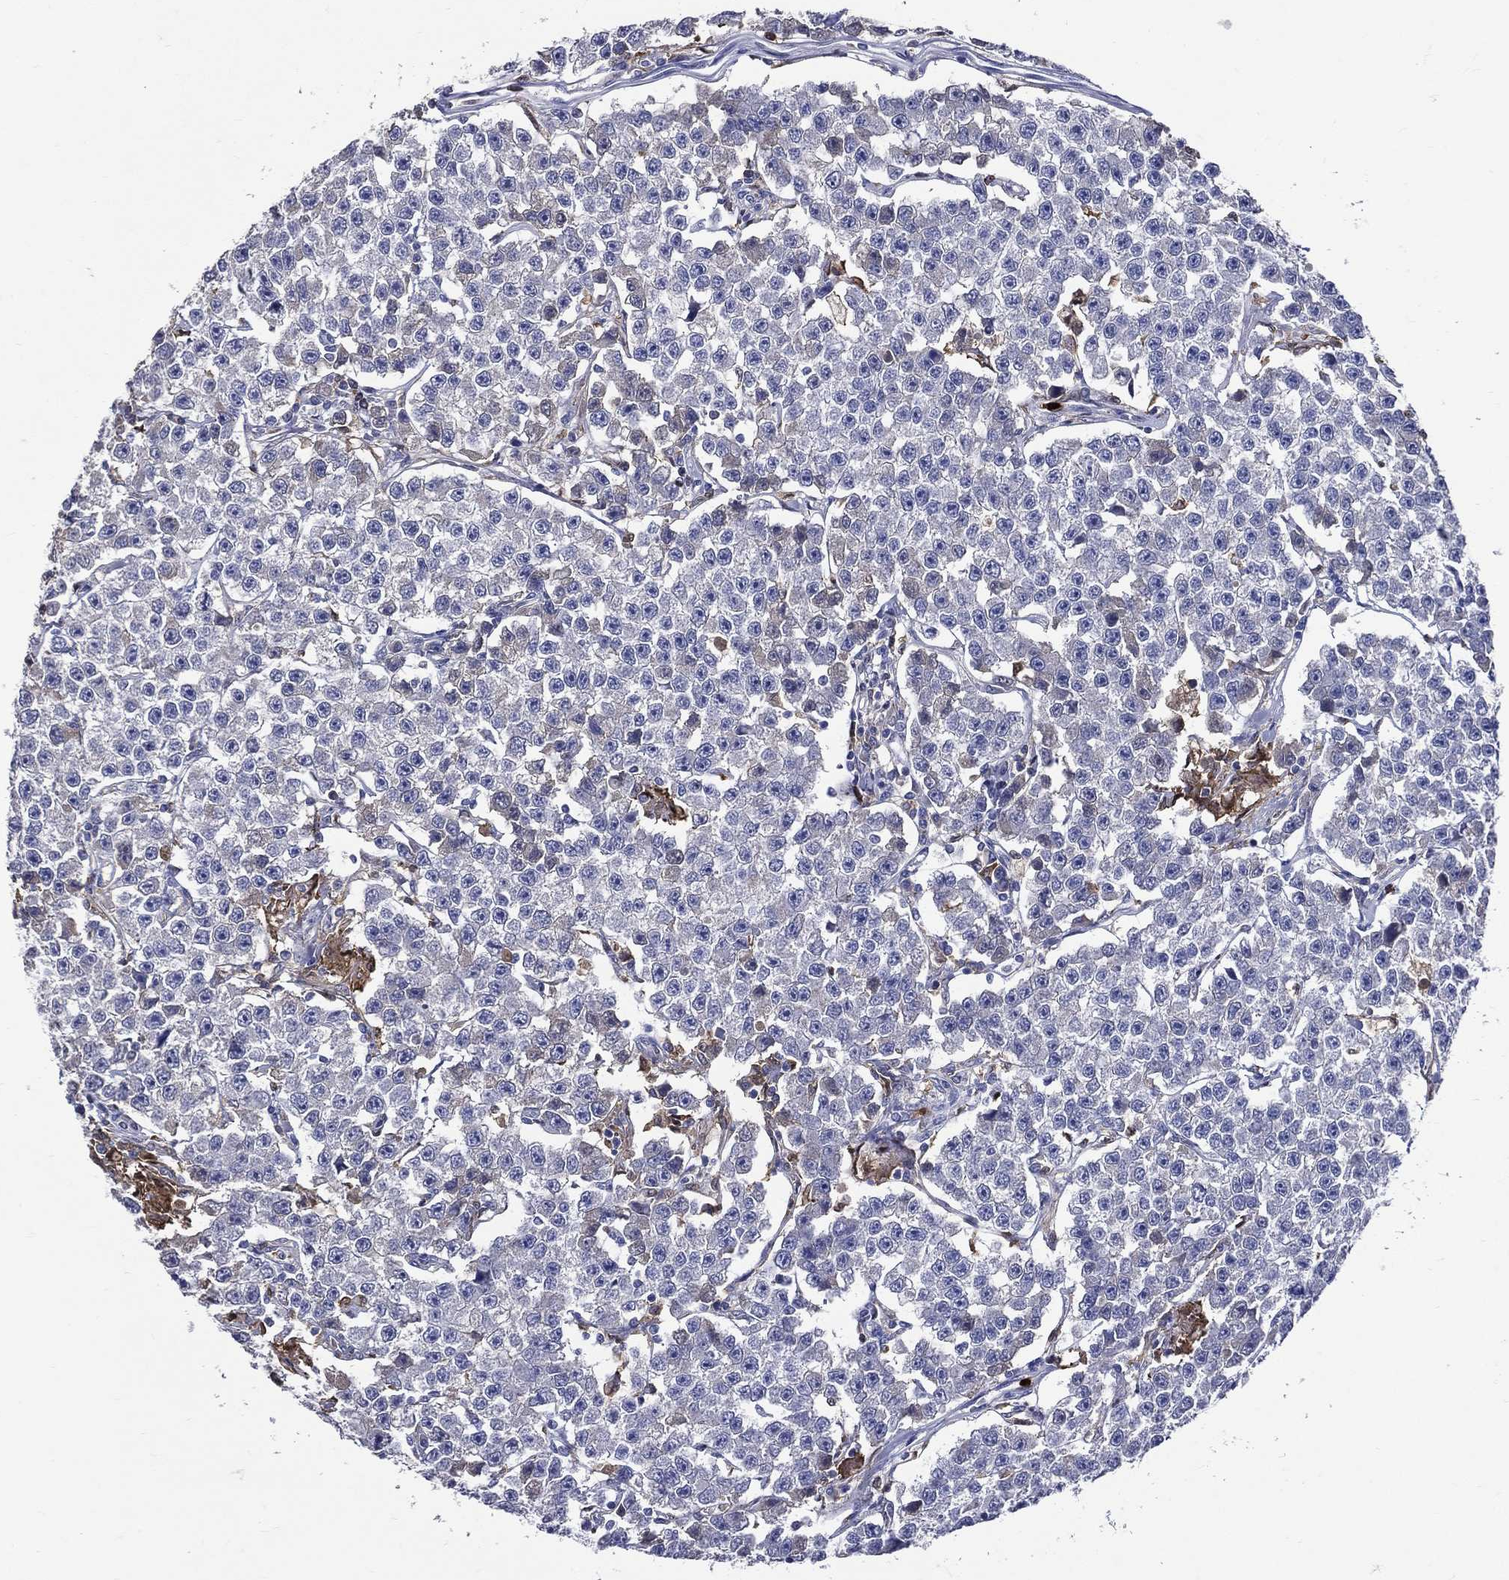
{"staining": {"intensity": "negative", "quantity": "none", "location": "none"}, "tissue": "testis cancer", "cell_type": "Tumor cells", "image_type": "cancer", "snomed": [{"axis": "morphology", "description": "Seminoma, NOS"}, {"axis": "topography", "description": "Testis"}], "caption": "The histopathology image demonstrates no significant positivity in tumor cells of testis cancer.", "gene": "GPR171", "patient": {"sex": "male", "age": 59}}